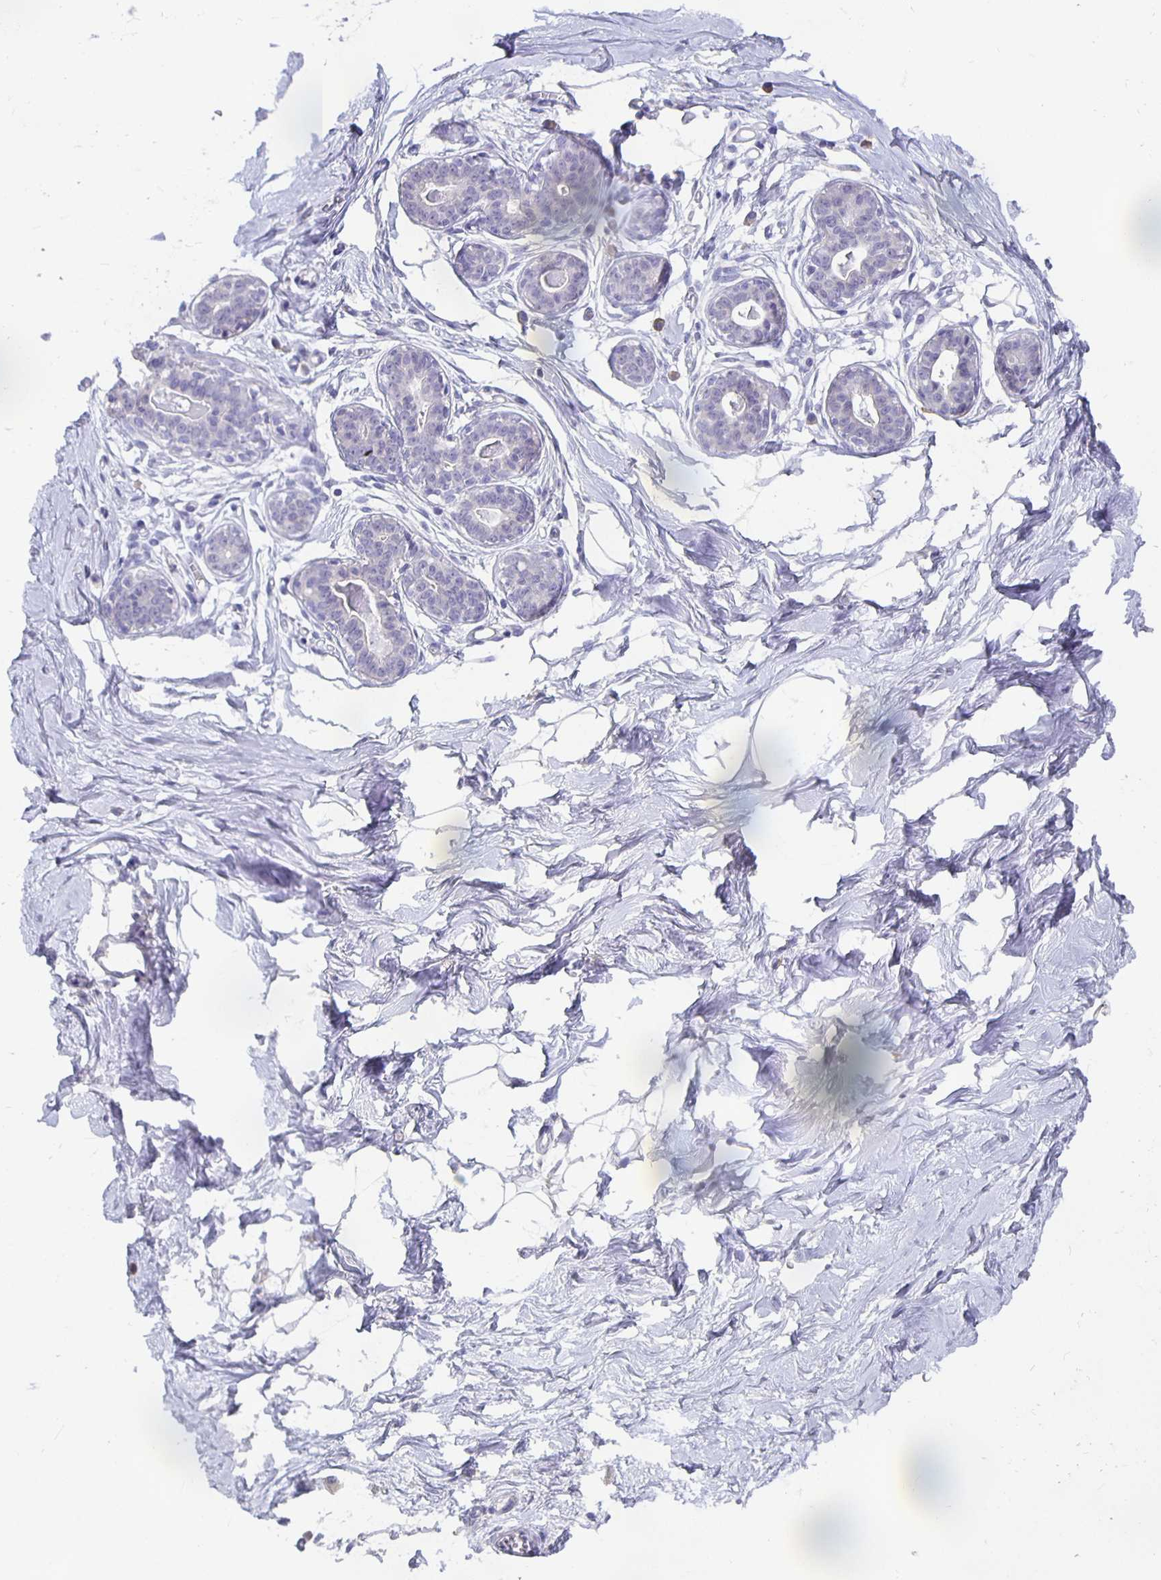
{"staining": {"intensity": "negative", "quantity": "none", "location": "none"}, "tissue": "breast", "cell_type": "Adipocytes", "image_type": "normal", "snomed": [{"axis": "morphology", "description": "Normal tissue, NOS"}, {"axis": "topography", "description": "Breast"}], "caption": "Normal breast was stained to show a protein in brown. There is no significant expression in adipocytes.", "gene": "GPX4", "patient": {"sex": "female", "age": 45}}